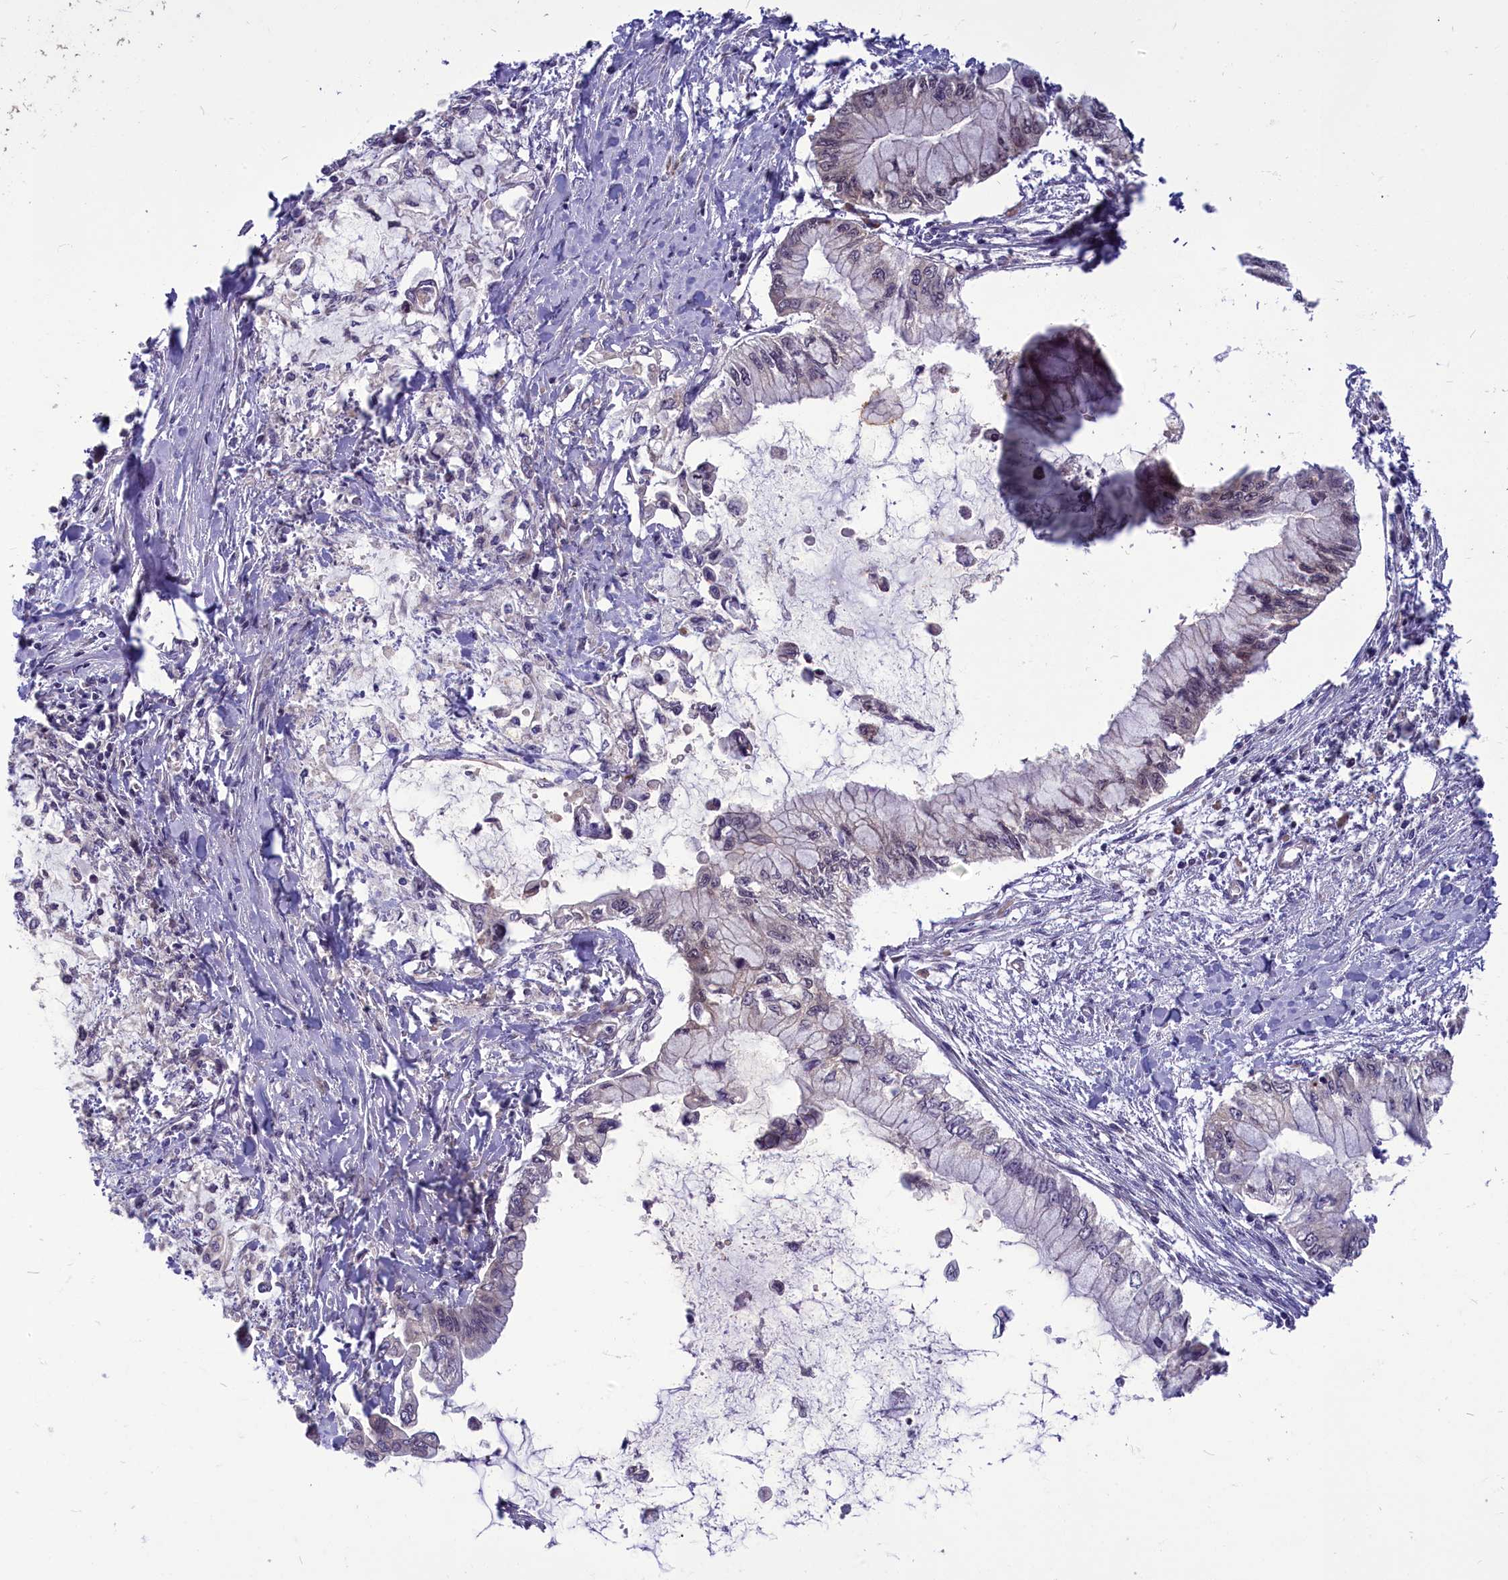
{"staining": {"intensity": "moderate", "quantity": "<25%", "location": "cytoplasmic/membranous"}, "tissue": "pancreatic cancer", "cell_type": "Tumor cells", "image_type": "cancer", "snomed": [{"axis": "morphology", "description": "Adenocarcinoma, NOS"}, {"axis": "topography", "description": "Pancreas"}], "caption": "IHC photomicrograph of neoplastic tissue: adenocarcinoma (pancreatic) stained using immunohistochemistry shows low levels of moderate protein expression localized specifically in the cytoplasmic/membranous of tumor cells, appearing as a cytoplasmic/membranous brown color.", "gene": "MYCBP", "patient": {"sex": "male", "age": 48}}